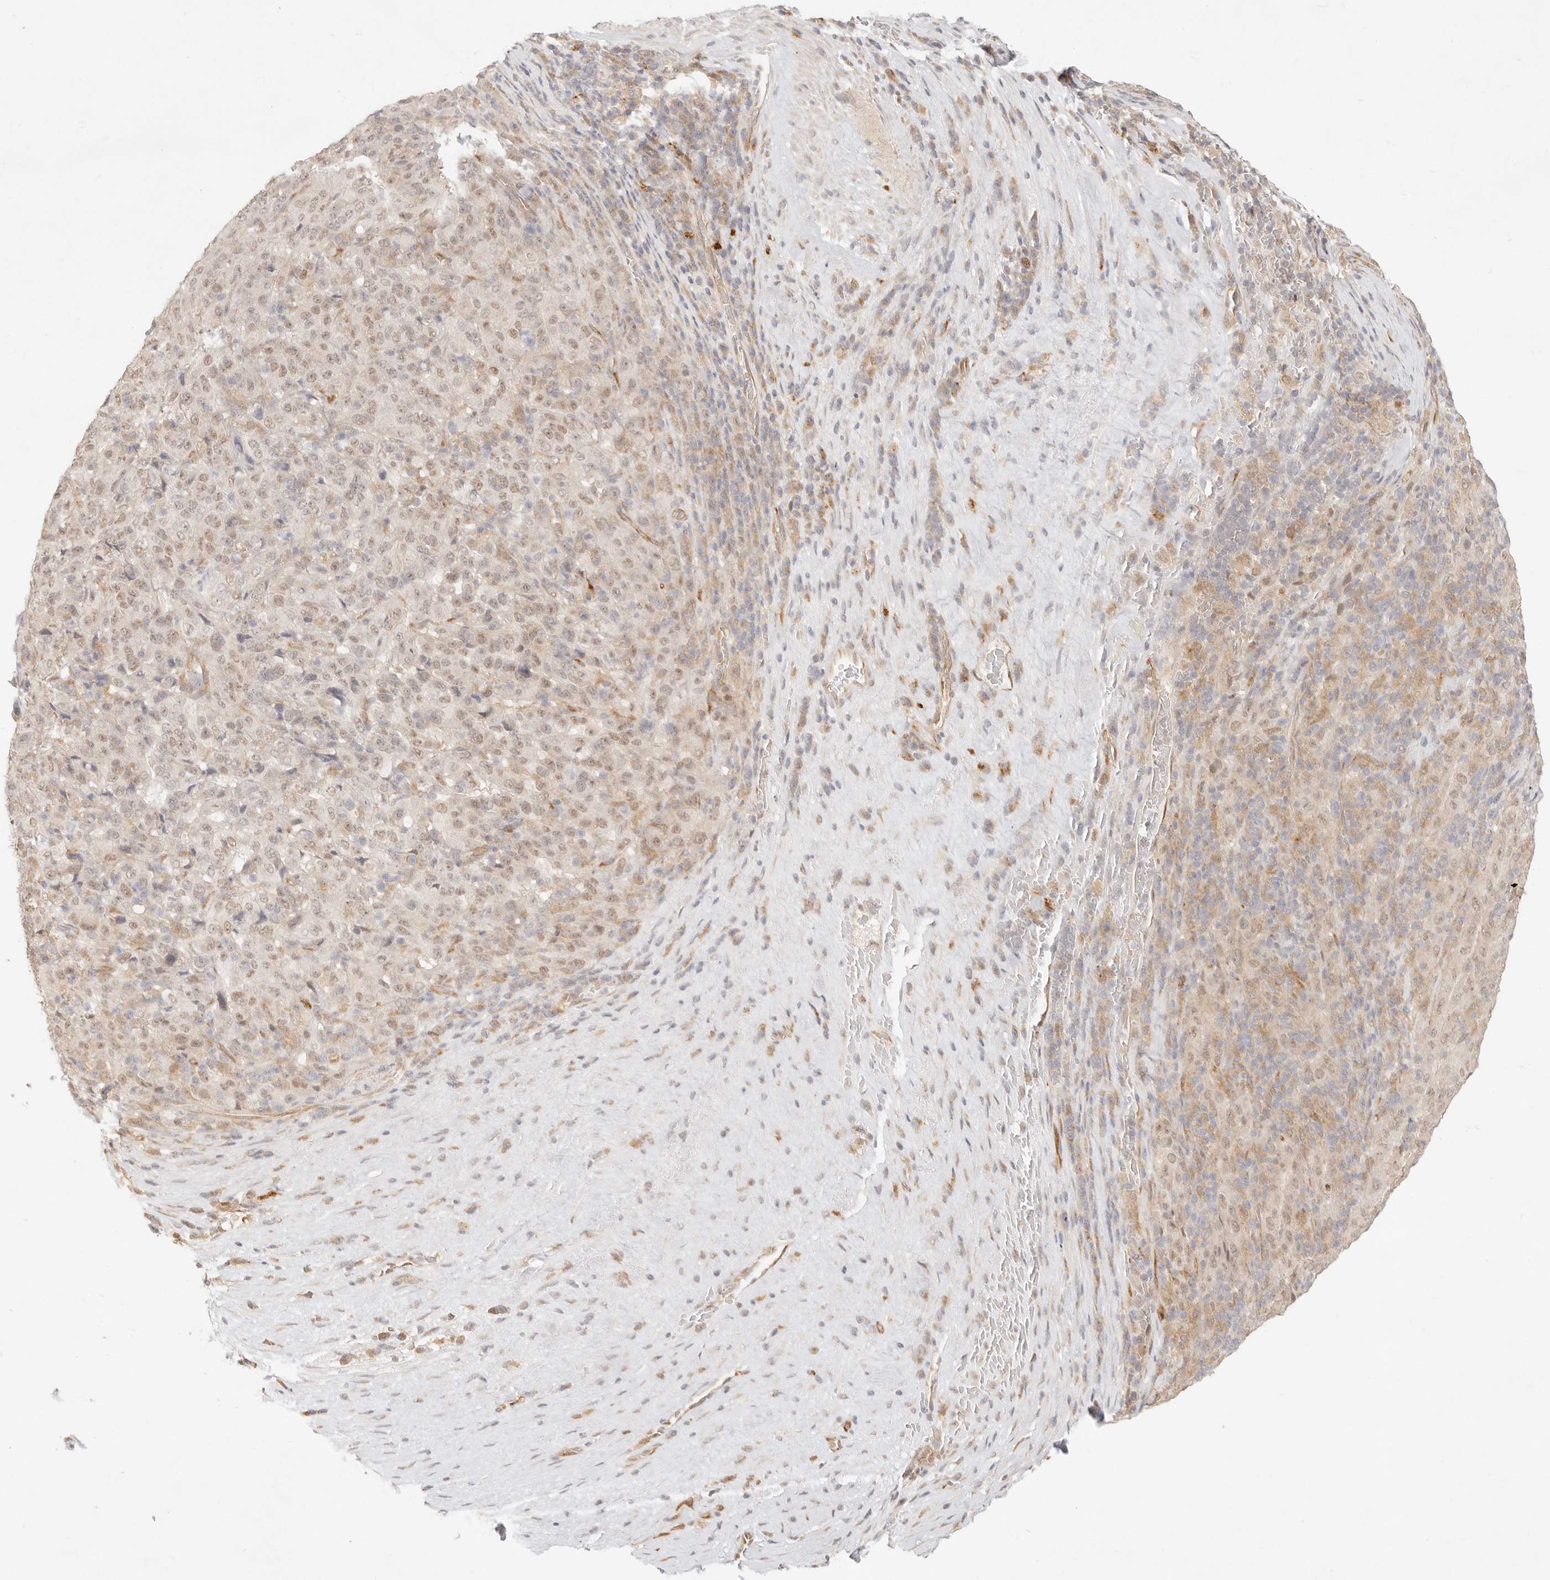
{"staining": {"intensity": "weak", "quantity": "<25%", "location": "nuclear"}, "tissue": "pancreatic cancer", "cell_type": "Tumor cells", "image_type": "cancer", "snomed": [{"axis": "morphology", "description": "Adenocarcinoma, NOS"}, {"axis": "topography", "description": "Pancreas"}], "caption": "DAB immunohistochemical staining of human adenocarcinoma (pancreatic) displays no significant expression in tumor cells.", "gene": "GPR156", "patient": {"sex": "male", "age": 63}}